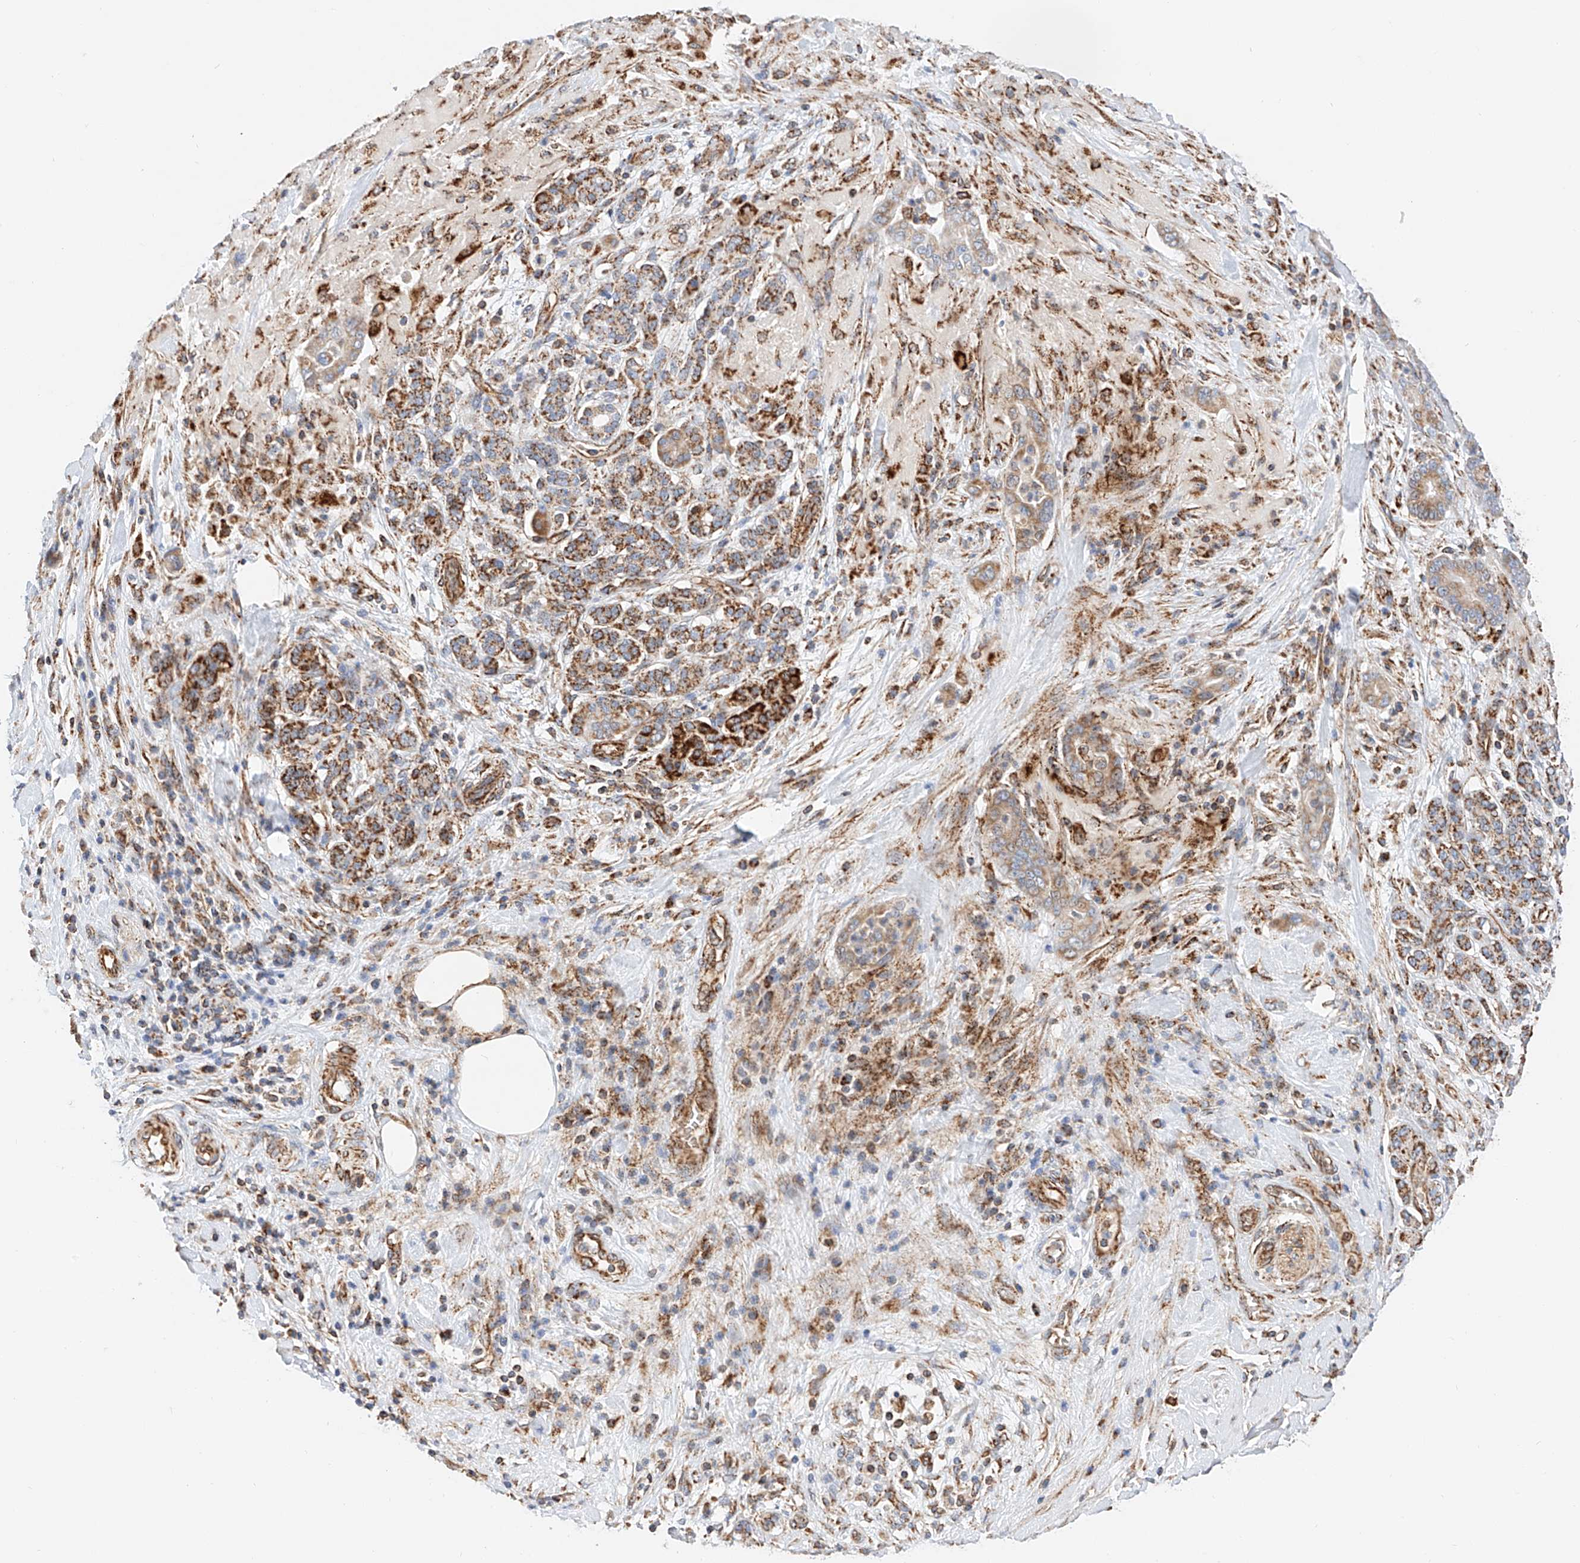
{"staining": {"intensity": "moderate", "quantity": ">75%", "location": "cytoplasmic/membranous"}, "tissue": "pancreatic cancer", "cell_type": "Tumor cells", "image_type": "cancer", "snomed": [{"axis": "morphology", "description": "Normal tissue, NOS"}, {"axis": "morphology", "description": "Adenocarcinoma, NOS"}, {"axis": "topography", "description": "Pancreas"}], "caption": "Tumor cells demonstrate medium levels of moderate cytoplasmic/membranous staining in about >75% of cells in human pancreatic cancer (adenocarcinoma).", "gene": "NDUFV3", "patient": {"sex": "male", "age": 63}}